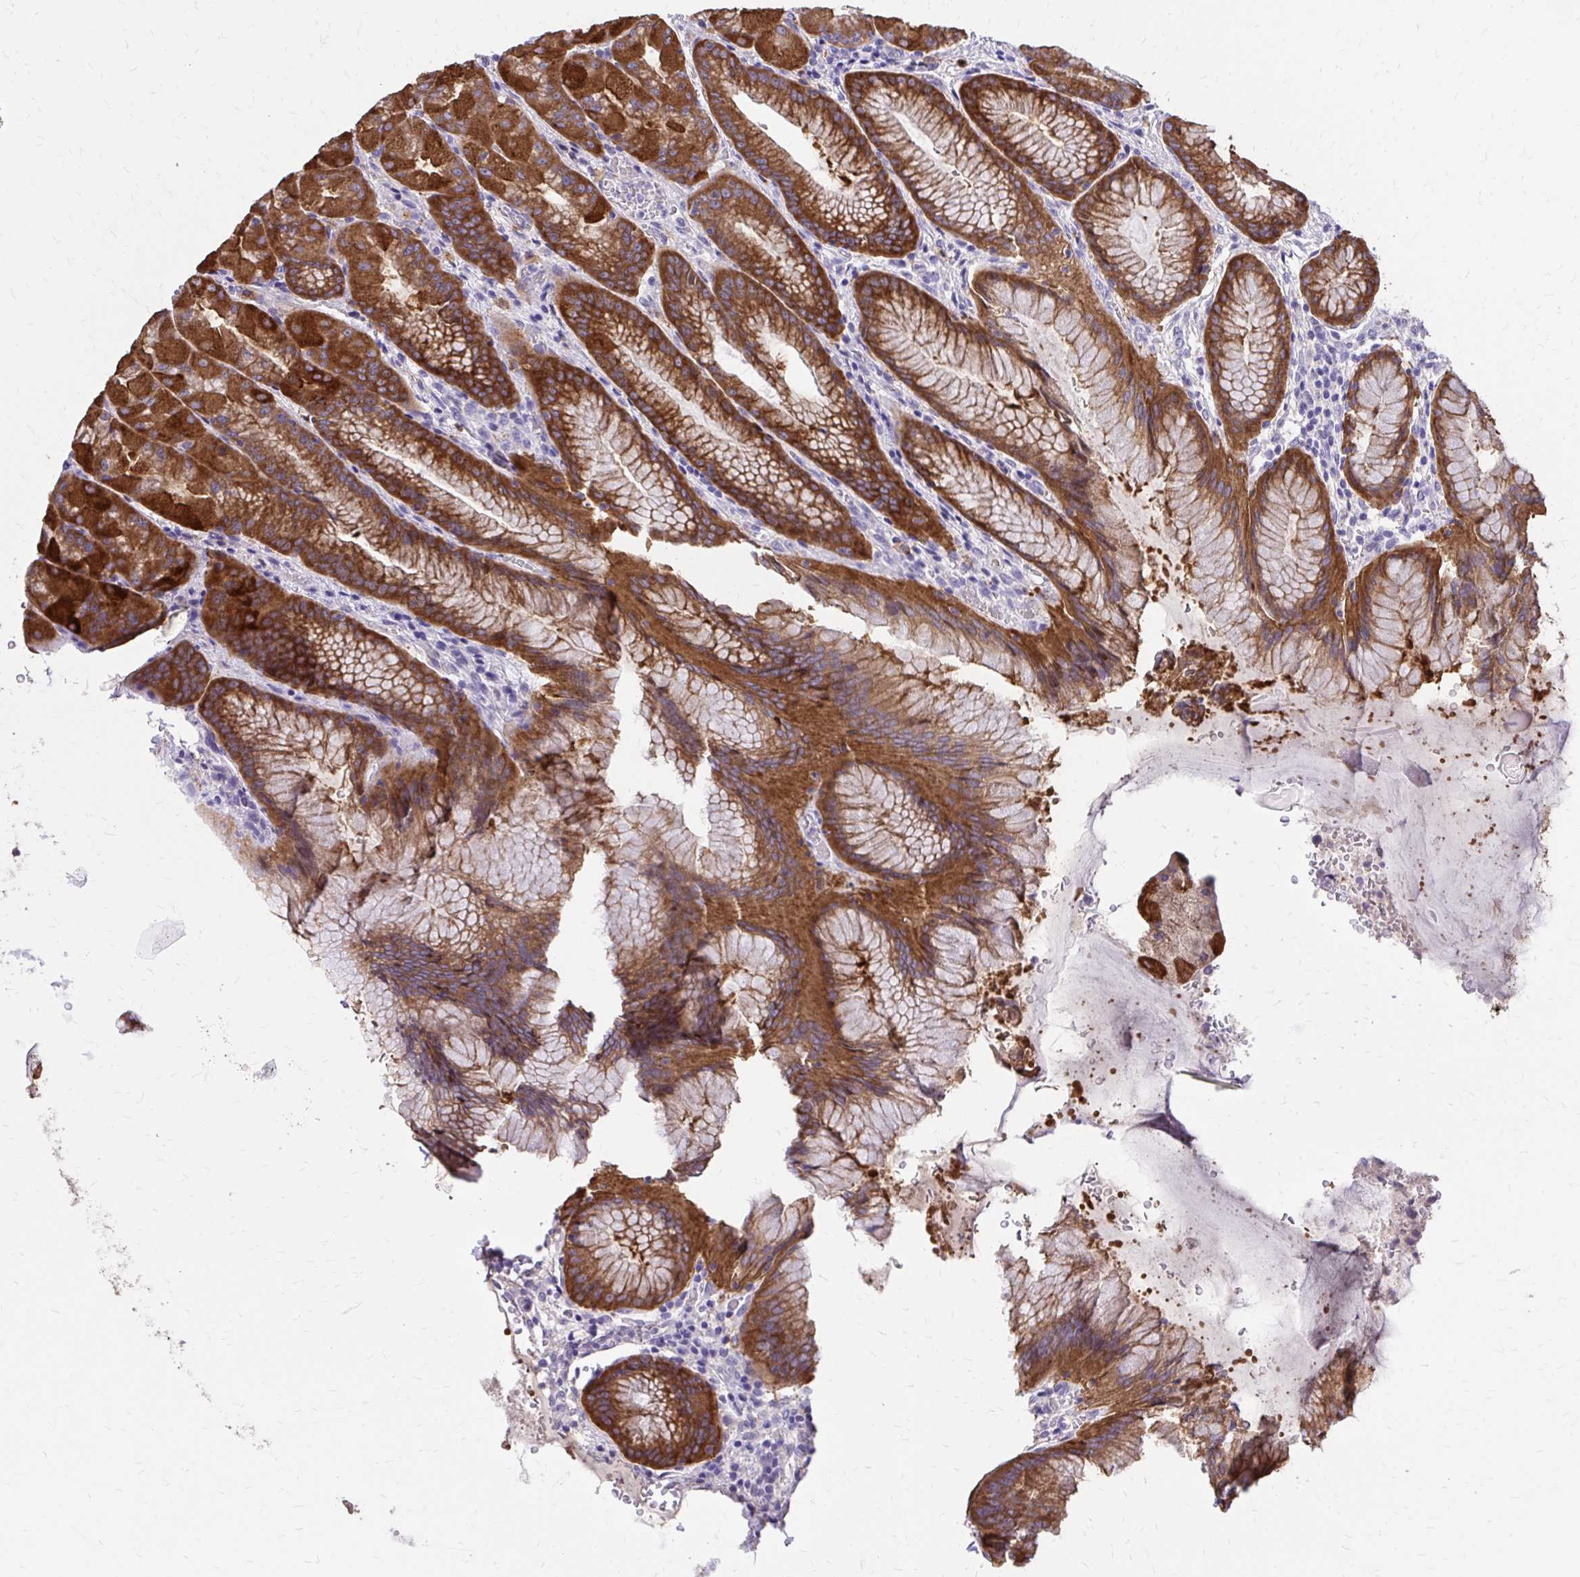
{"staining": {"intensity": "strong", "quantity": ">75%", "location": "cytoplasmic/membranous"}, "tissue": "stomach", "cell_type": "Glandular cells", "image_type": "normal", "snomed": [{"axis": "morphology", "description": "Normal tissue, NOS"}, {"axis": "topography", "description": "Stomach, upper"}, {"axis": "topography", "description": "Stomach"}], "caption": "Immunohistochemistry histopathology image of benign stomach: human stomach stained using IHC shows high levels of strong protein expression localized specifically in the cytoplasmic/membranous of glandular cells, appearing as a cytoplasmic/membranous brown color.", "gene": "EPB41L1", "patient": {"sex": "male", "age": 48}}